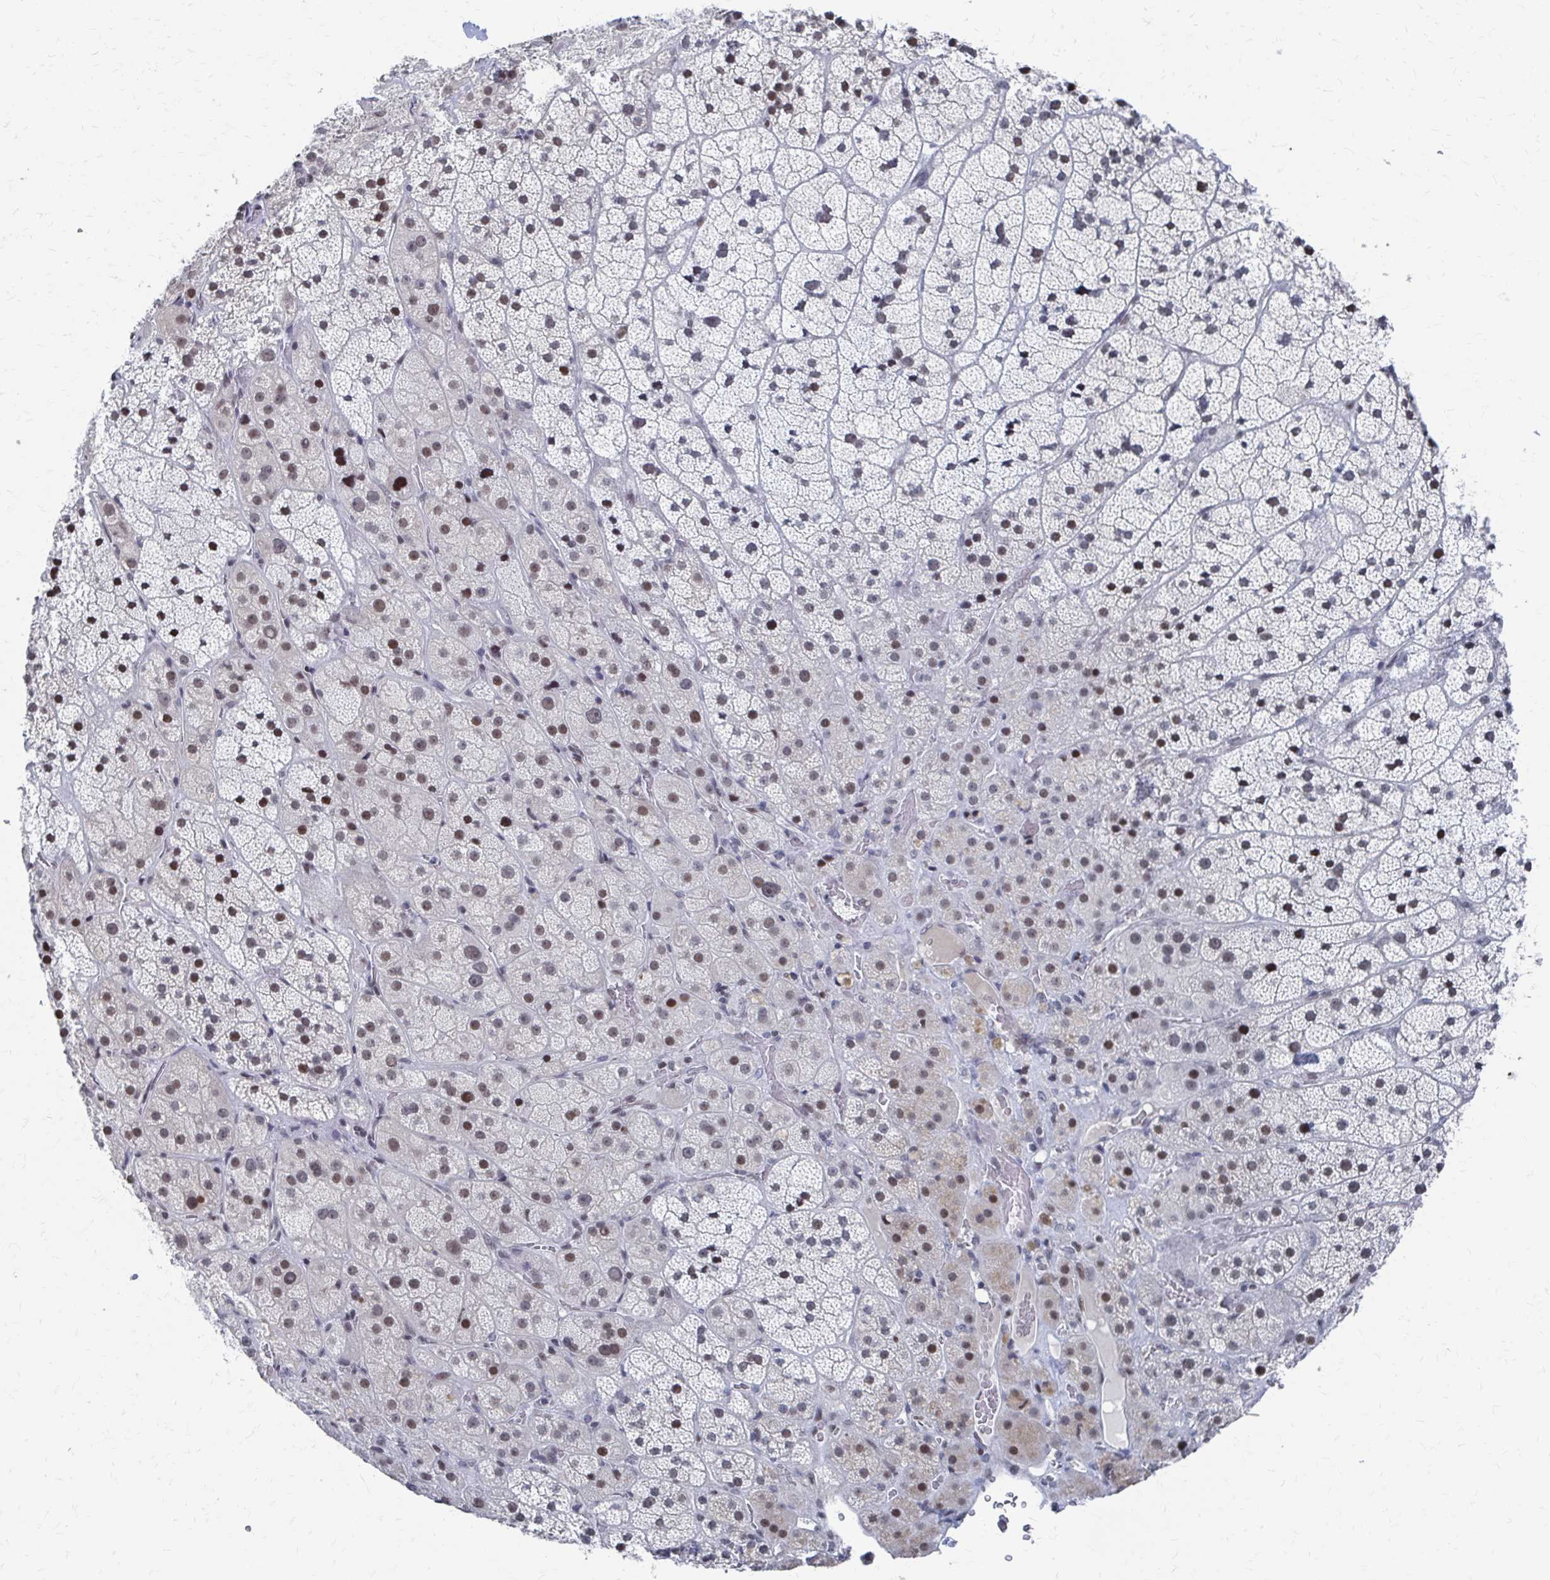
{"staining": {"intensity": "moderate", "quantity": "25%-75%", "location": "nuclear"}, "tissue": "adrenal gland", "cell_type": "Glandular cells", "image_type": "normal", "snomed": [{"axis": "morphology", "description": "Normal tissue, NOS"}, {"axis": "topography", "description": "Adrenal gland"}], "caption": "Glandular cells demonstrate medium levels of moderate nuclear staining in approximately 25%-75% of cells in normal adrenal gland.", "gene": "CDIN1", "patient": {"sex": "male", "age": 57}}